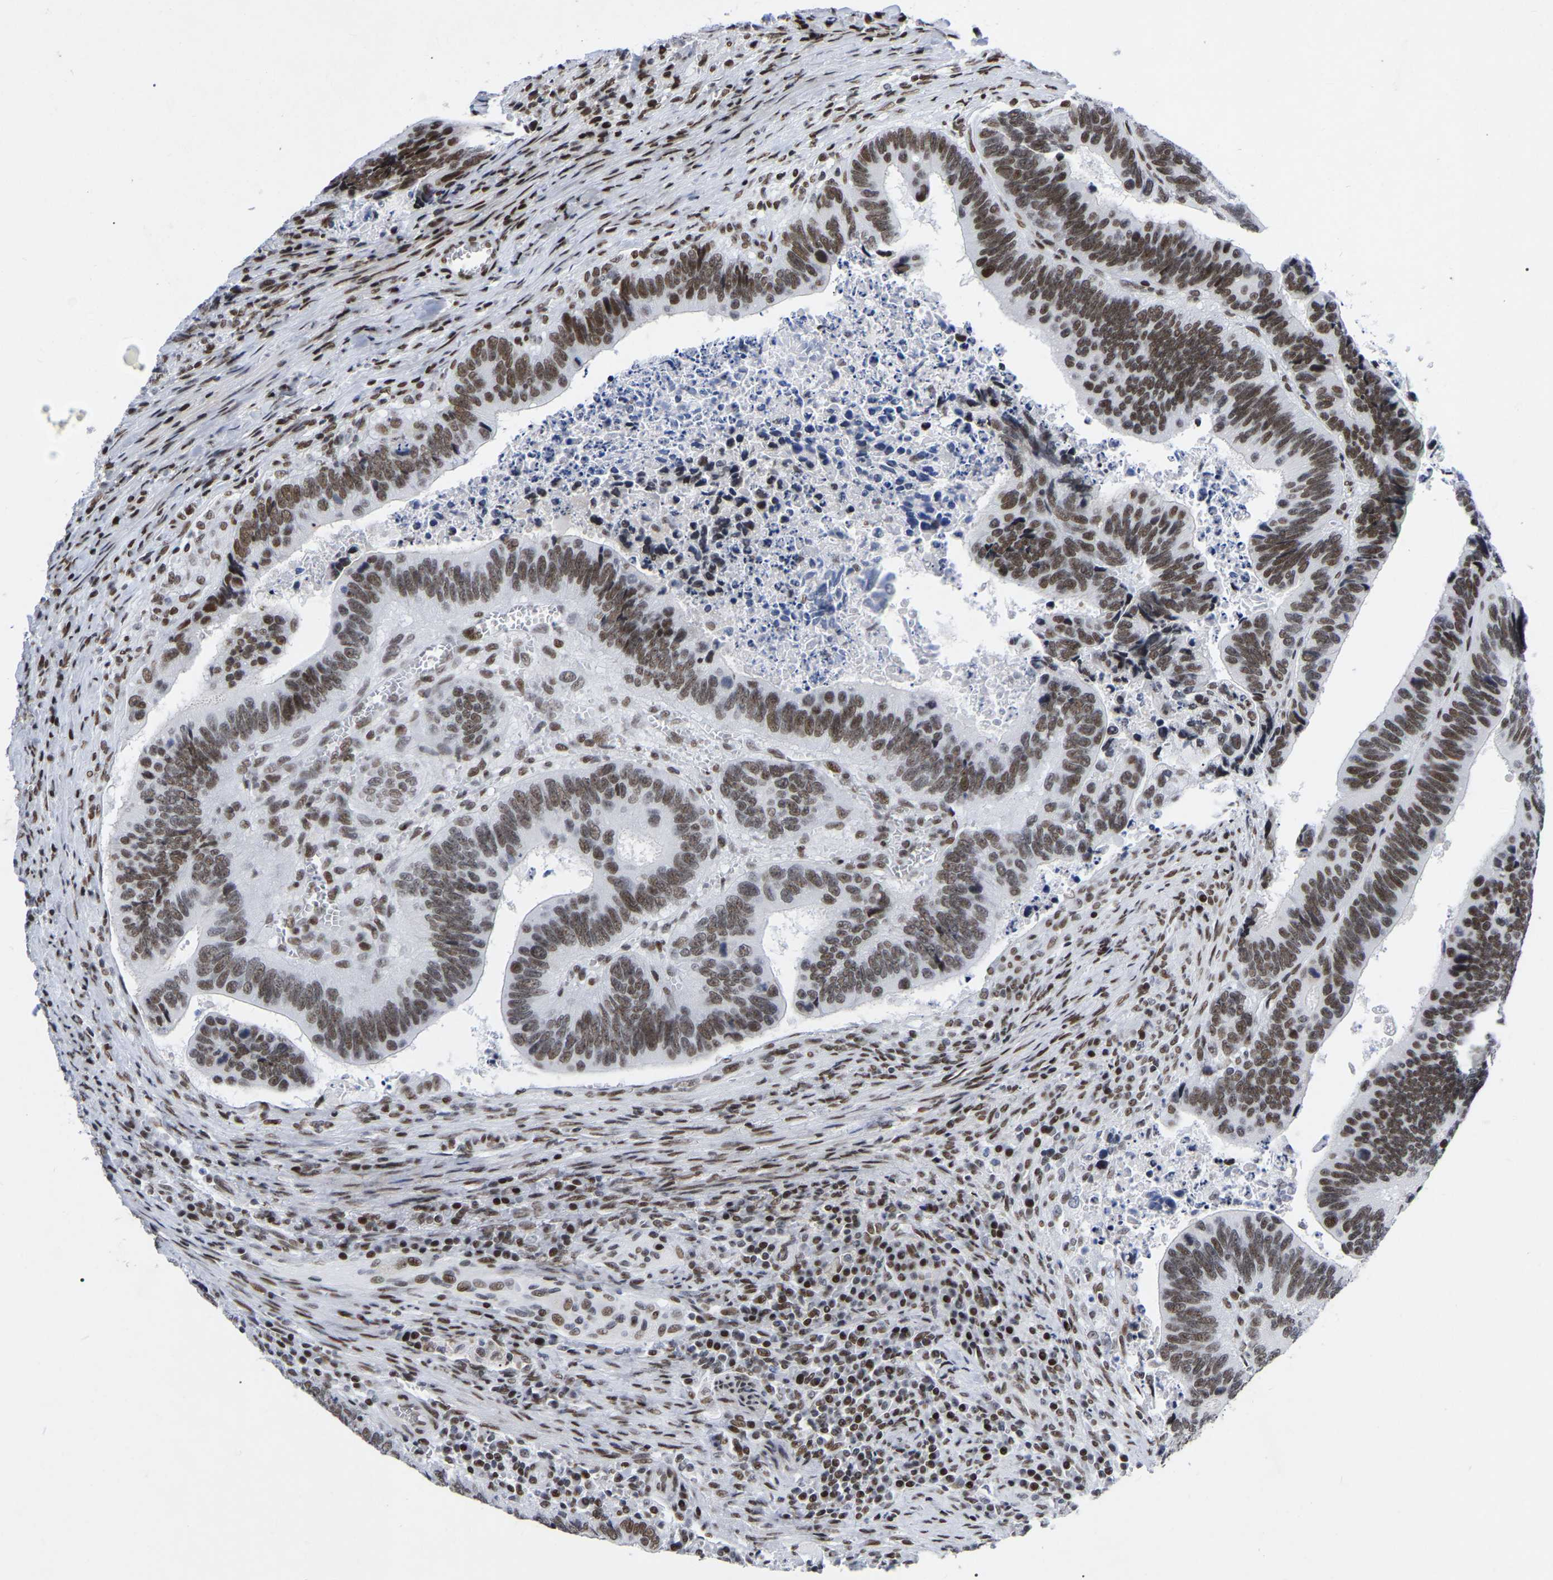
{"staining": {"intensity": "moderate", "quantity": ">75%", "location": "nuclear"}, "tissue": "colorectal cancer", "cell_type": "Tumor cells", "image_type": "cancer", "snomed": [{"axis": "morphology", "description": "Inflammation, NOS"}, {"axis": "morphology", "description": "Adenocarcinoma, NOS"}, {"axis": "topography", "description": "Colon"}], "caption": "DAB immunohistochemical staining of human adenocarcinoma (colorectal) demonstrates moderate nuclear protein expression in approximately >75% of tumor cells.", "gene": "PRCC", "patient": {"sex": "male", "age": 72}}